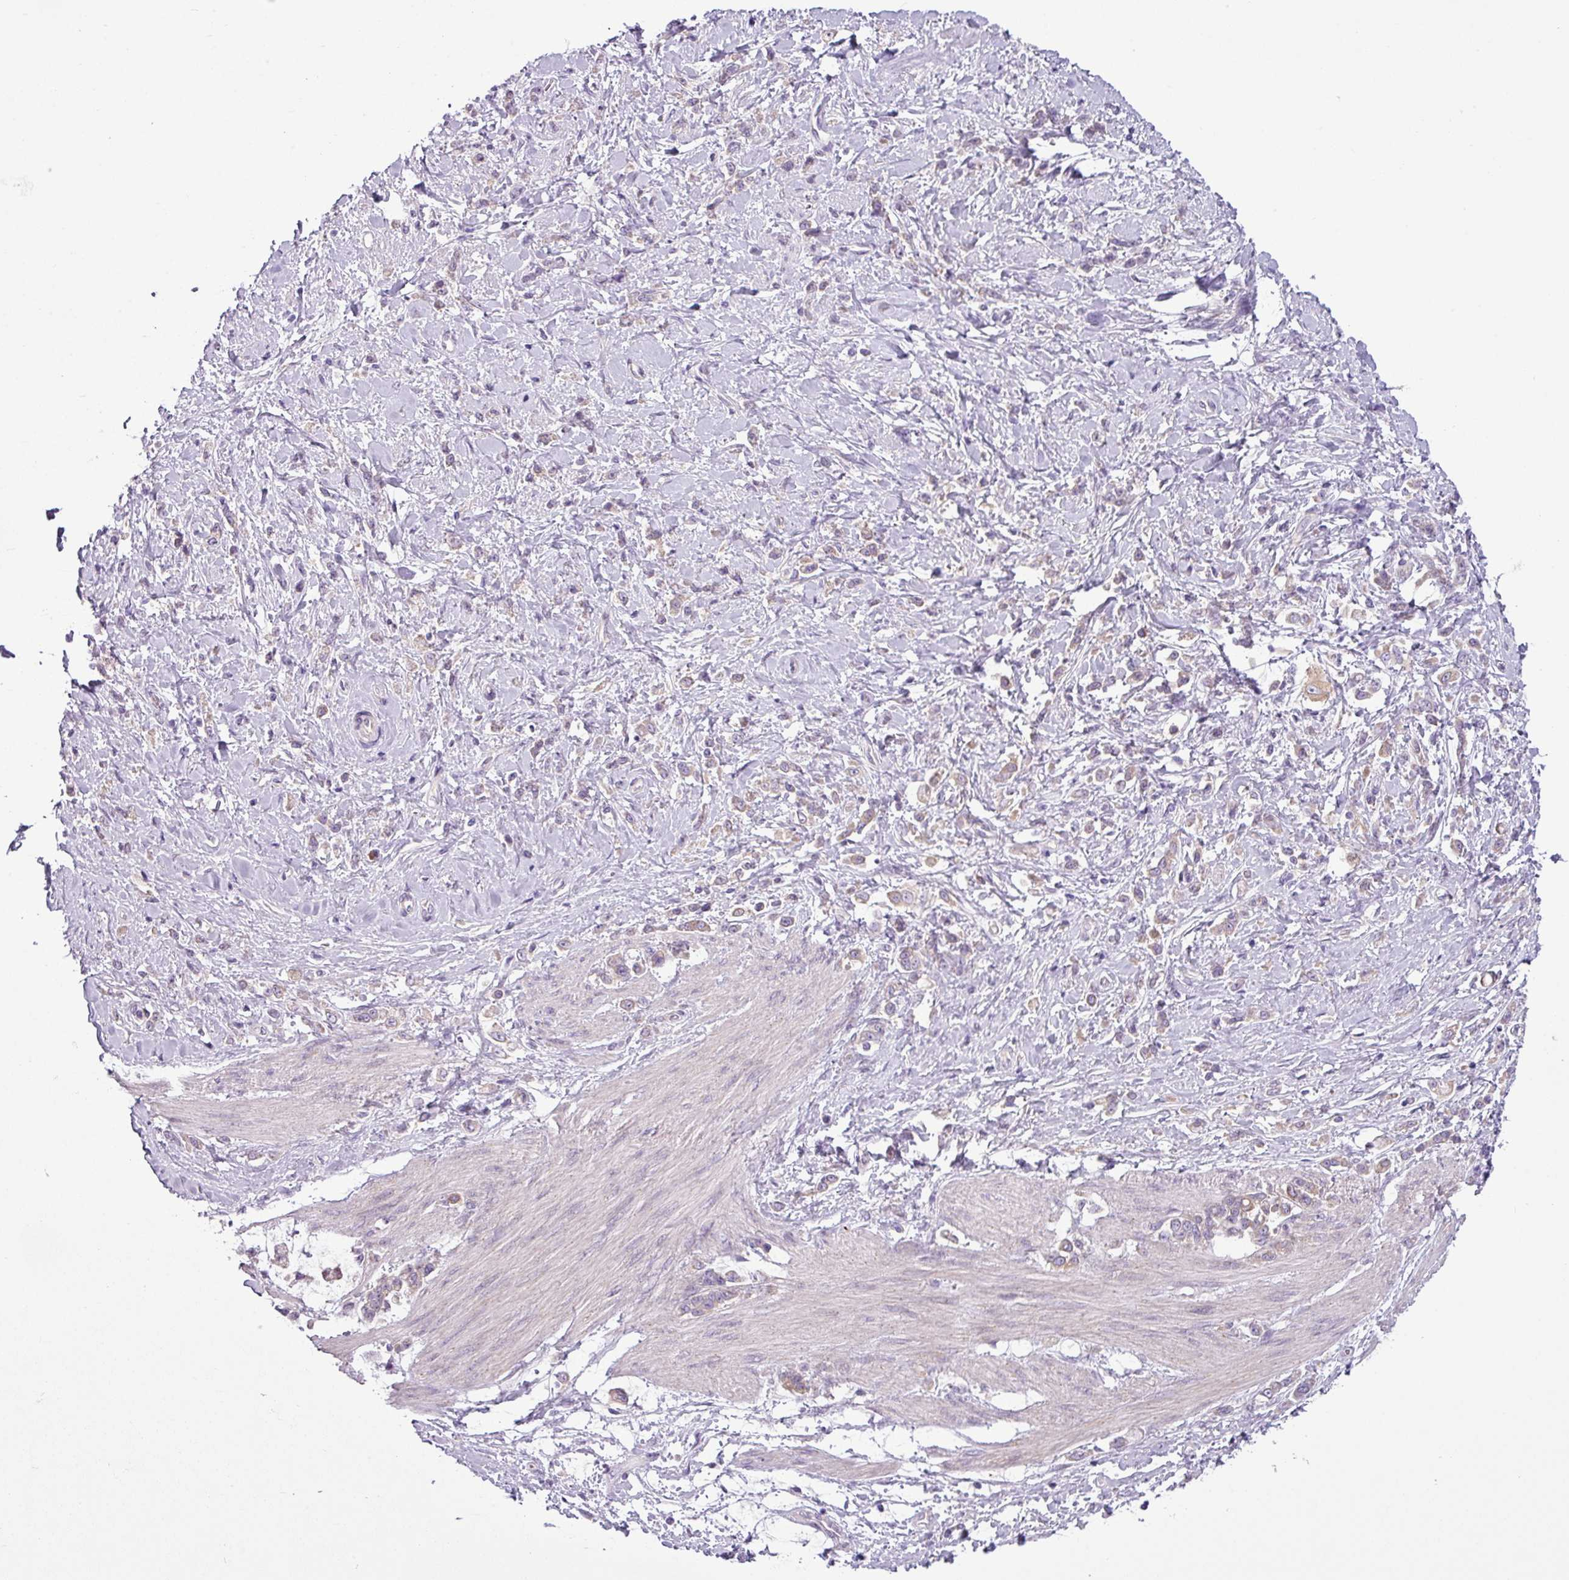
{"staining": {"intensity": "weak", "quantity": ">75%", "location": "cytoplasmic/membranous"}, "tissue": "stomach cancer", "cell_type": "Tumor cells", "image_type": "cancer", "snomed": [{"axis": "morphology", "description": "Adenocarcinoma, NOS"}, {"axis": "topography", "description": "Stomach"}], "caption": "Adenocarcinoma (stomach) stained with a brown dye exhibits weak cytoplasmic/membranous positive positivity in approximately >75% of tumor cells.", "gene": "TOR1AIP2", "patient": {"sex": "female", "age": 60}}